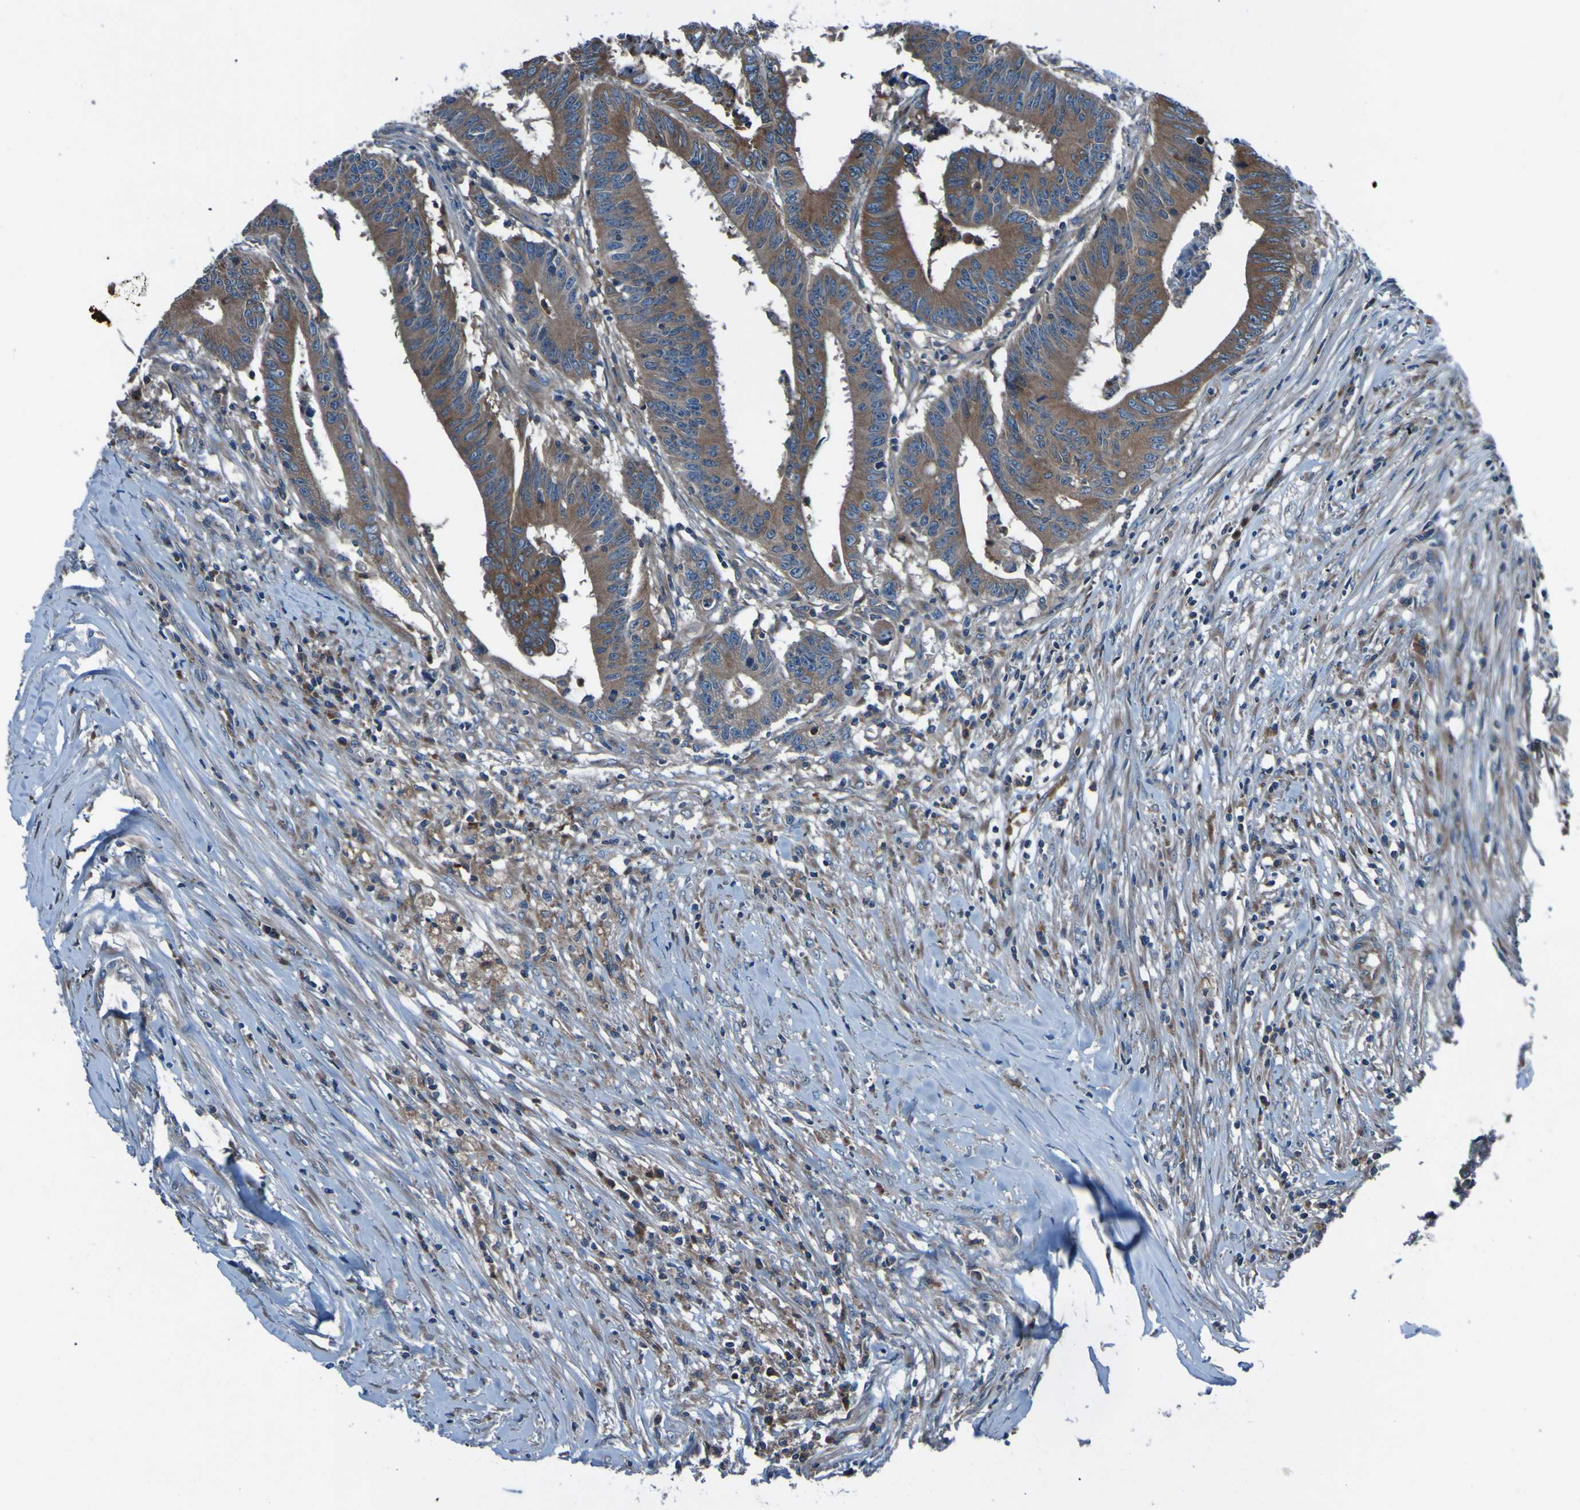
{"staining": {"intensity": "moderate", "quantity": ">75%", "location": "cytoplasmic/membranous"}, "tissue": "colorectal cancer", "cell_type": "Tumor cells", "image_type": "cancer", "snomed": [{"axis": "morphology", "description": "Adenocarcinoma, NOS"}, {"axis": "topography", "description": "Colon"}], "caption": "Tumor cells display medium levels of moderate cytoplasmic/membranous positivity in about >75% of cells in human colorectal adenocarcinoma. (Stains: DAB in brown, nuclei in blue, Microscopy: brightfield microscopy at high magnification).", "gene": "RAB5B", "patient": {"sex": "male", "age": 45}}